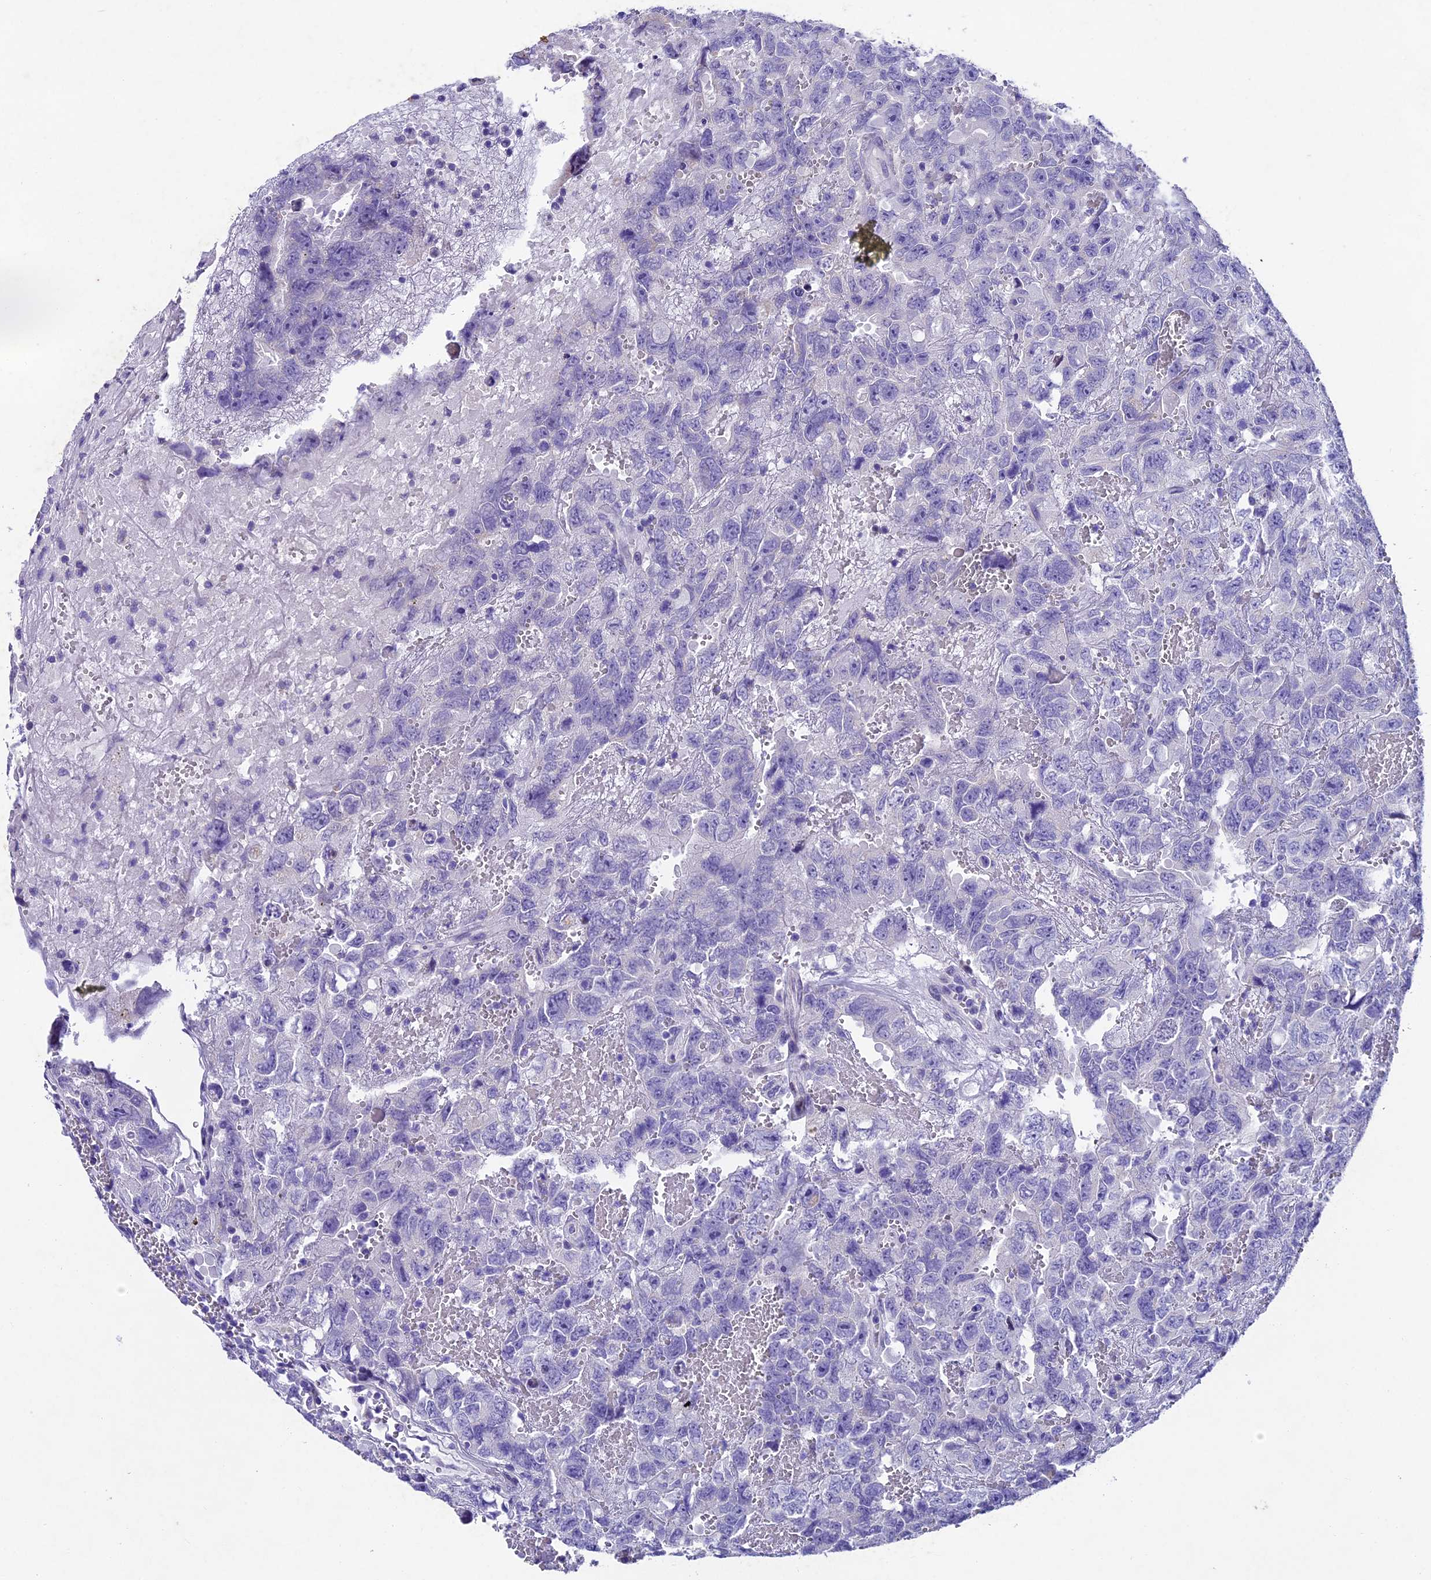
{"staining": {"intensity": "negative", "quantity": "none", "location": "none"}, "tissue": "testis cancer", "cell_type": "Tumor cells", "image_type": "cancer", "snomed": [{"axis": "morphology", "description": "Carcinoma, Embryonal, NOS"}, {"axis": "topography", "description": "Testis"}], "caption": "The histopathology image reveals no staining of tumor cells in testis cancer.", "gene": "IFT140", "patient": {"sex": "male", "age": 45}}